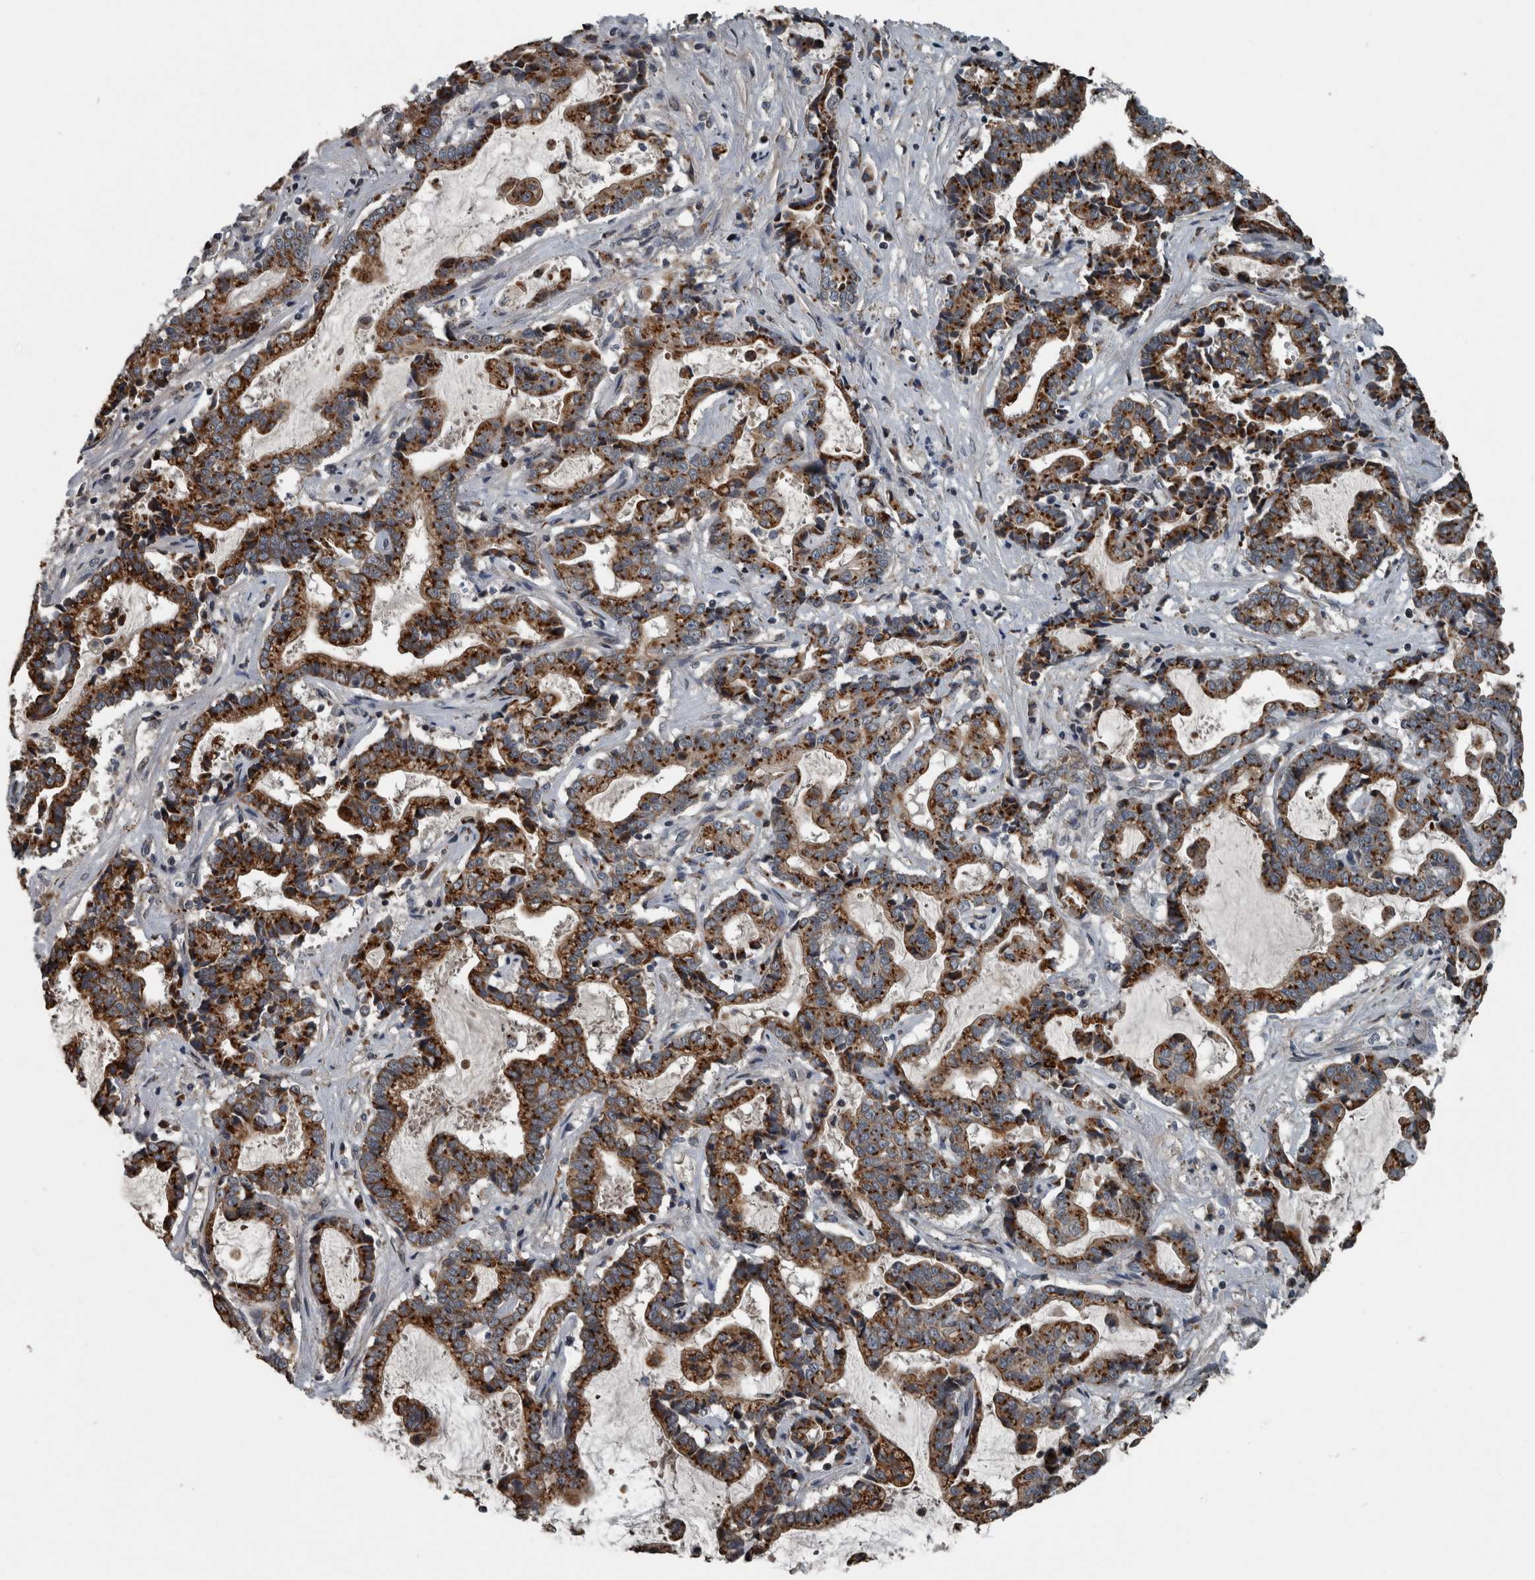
{"staining": {"intensity": "strong", "quantity": ">75%", "location": "cytoplasmic/membranous"}, "tissue": "liver cancer", "cell_type": "Tumor cells", "image_type": "cancer", "snomed": [{"axis": "morphology", "description": "Cholangiocarcinoma"}, {"axis": "topography", "description": "Liver"}], "caption": "Protein analysis of liver cholangiocarcinoma tissue reveals strong cytoplasmic/membranous positivity in about >75% of tumor cells.", "gene": "ZNF345", "patient": {"sex": "male", "age": 57}}